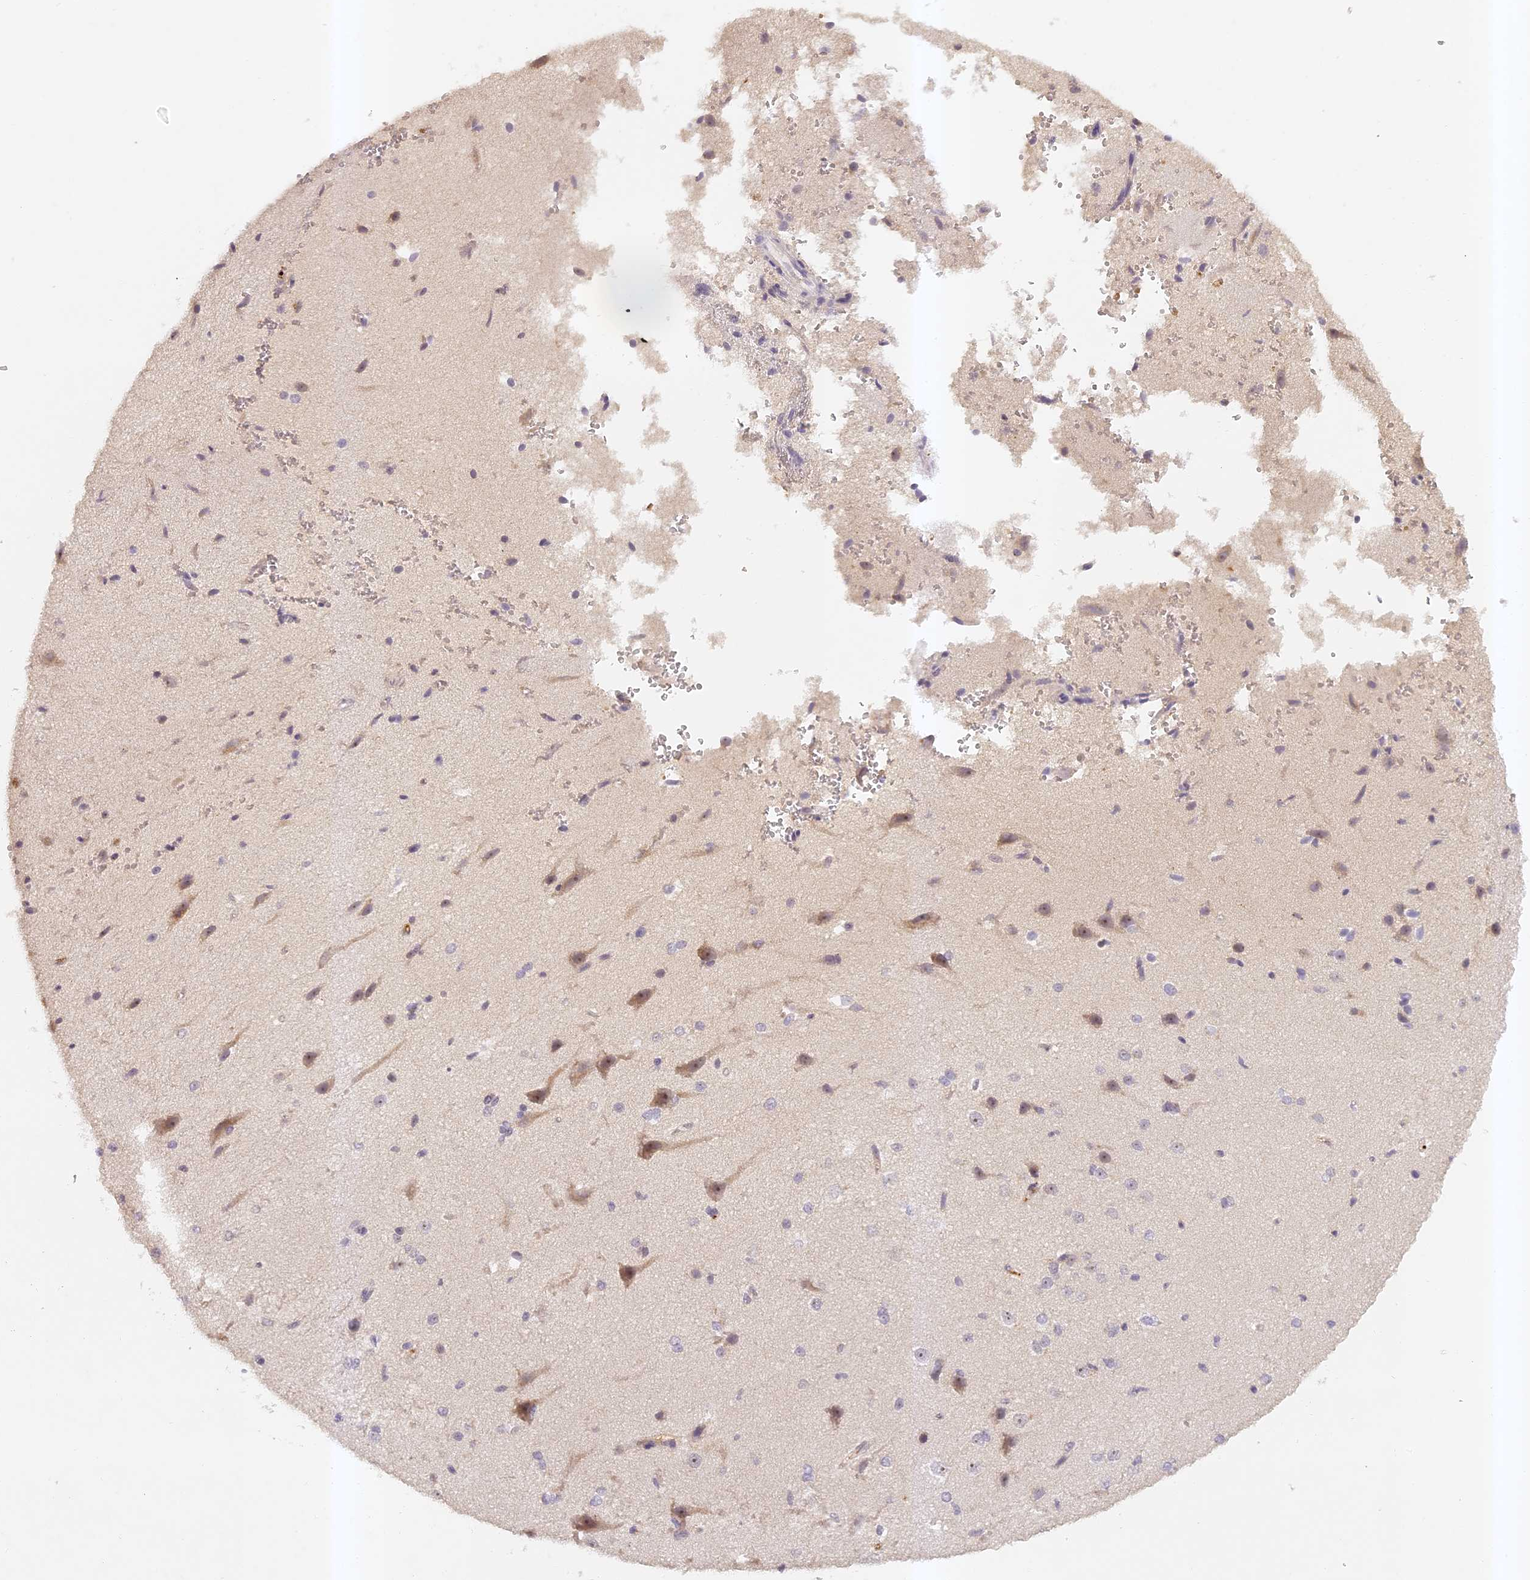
{"staining": {"intensity": "negative", "quantity": "none", "location": "none"}, "tissue": "cerebral cortex", "cell_type": "Endothelial cells", "image_type": "normal", "snomed": [{"axis": "morphology", "description": "Normal tissue, NOS"}, {"axis": "morphology", "description": "Developmental malformation"}, {"axis": "topography", "description": "Cerebral cortex"}], "caption": "Micrograph shows no significant protein staining in endothelial cells of normal cerebral cortex.", "gene": "ELL3", "patient": {"sex": "female", "age": 30}}